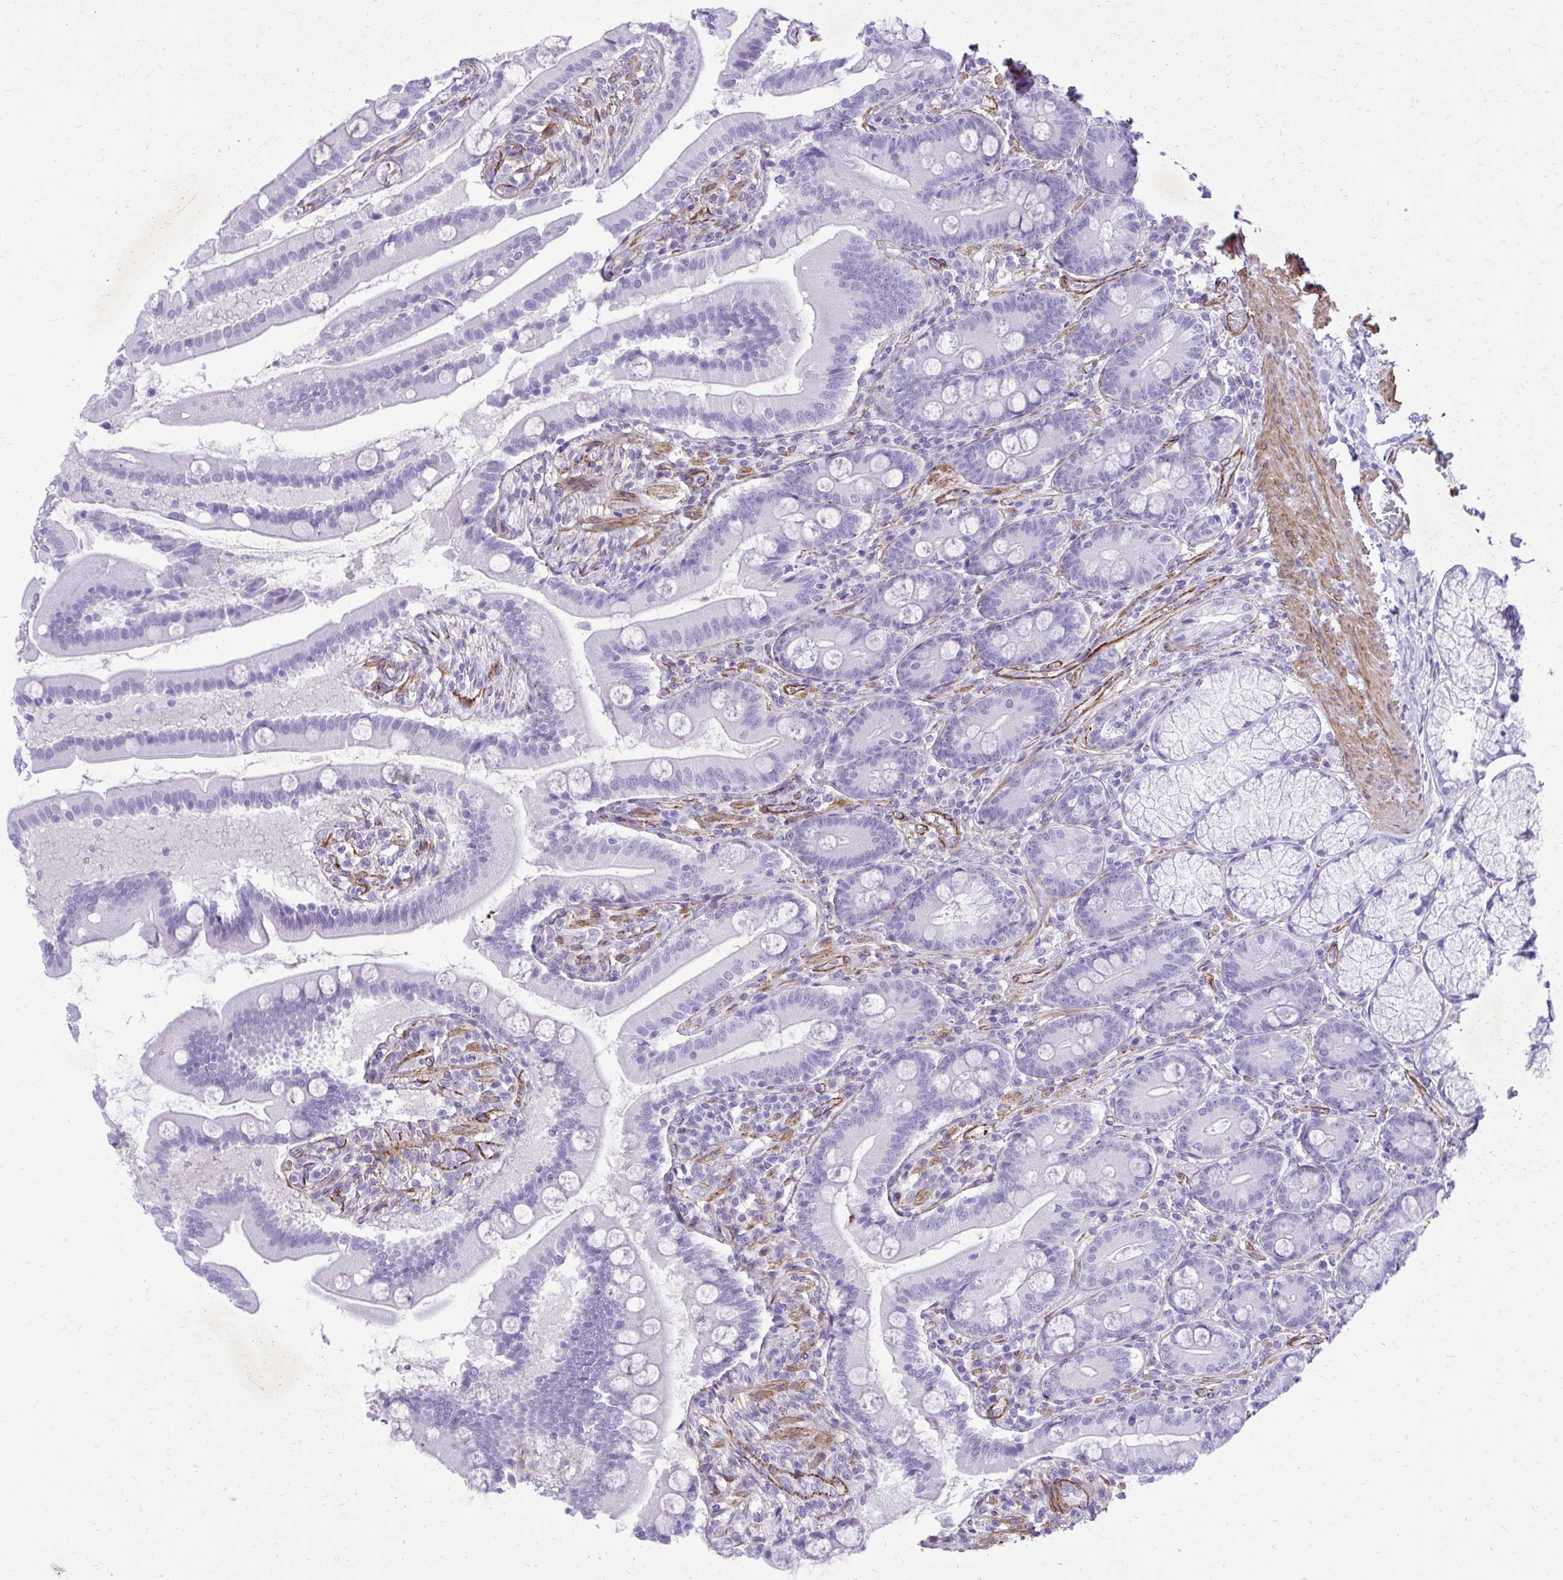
{"staining": {"intensity": "negative", "quantity": "none", "location": "none"}, "tissue": "duodenum", "cell_type": "Glandular cells", "image_type": "normal", "snomed": [{"axis": "morphology", "description": "Normal tissue, NOS"}, {"axis": "topography", "description": "Duodenum"}], "caption": "This is an IHC micrograph of unremarkable duodenum. There is no staining in glandular cells.", "gene": "PITPNM3", "patient": {"sex": "female", "age": 67}}